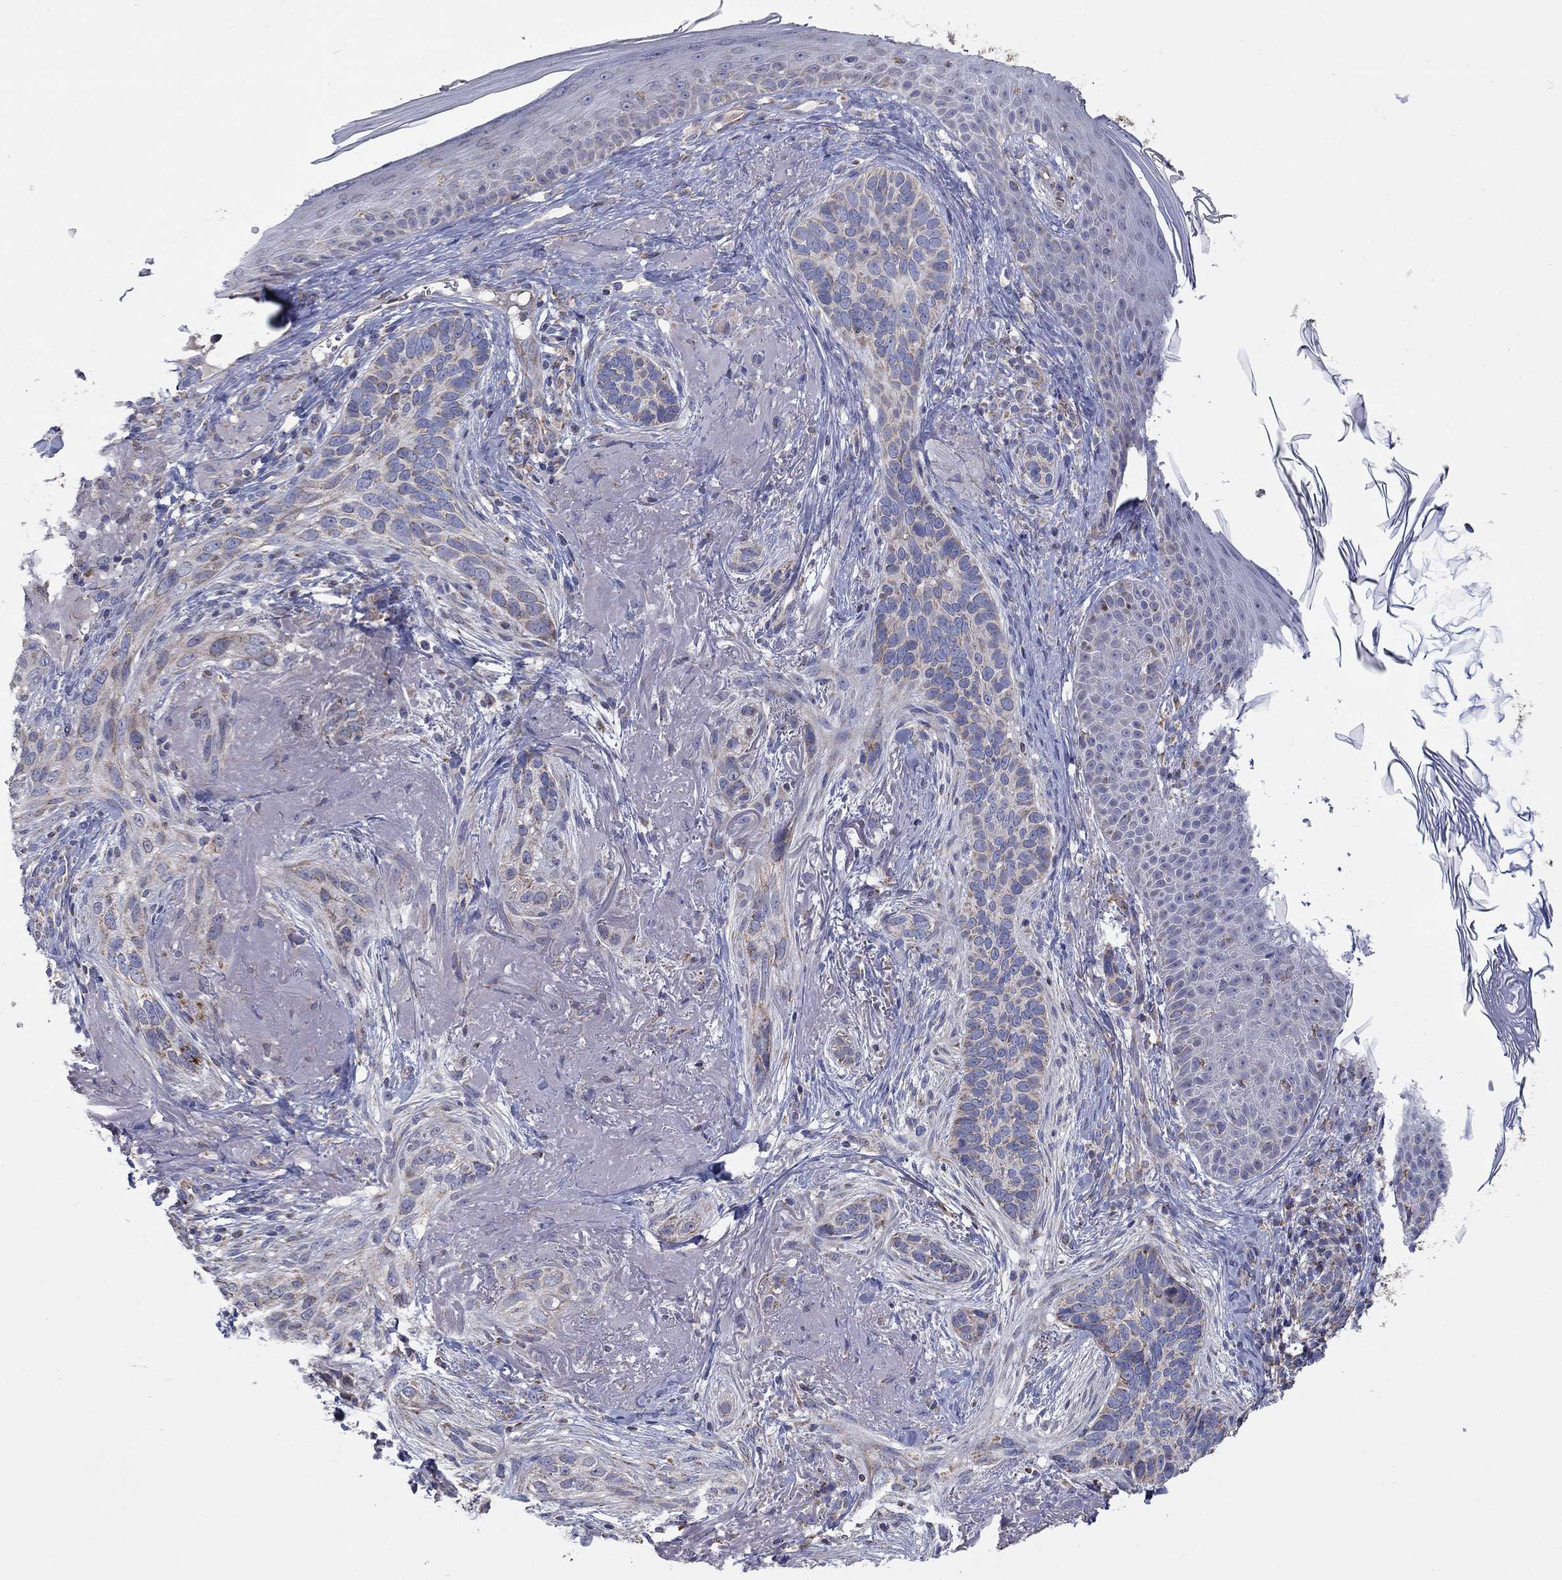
{"staining": {"intensity": "negative", "quantity": "none", "location": "none"}, "tissue": "skin cancer", "cell_type": "Tumor cells", "image_type": "cancer", "snomed": [{"axis": "morphology", "description": "Basal cell carcinoma"}, {"axis": "topography", "description": "Skin"}], "caption": "Immunohistochemistry (IHC) histopathology image of skin cancer stained for a protein (brown), which exhibits no positivity in tumor cells.", "gene": "HPS5", "patient": {"sex": "male", "age": 91}}